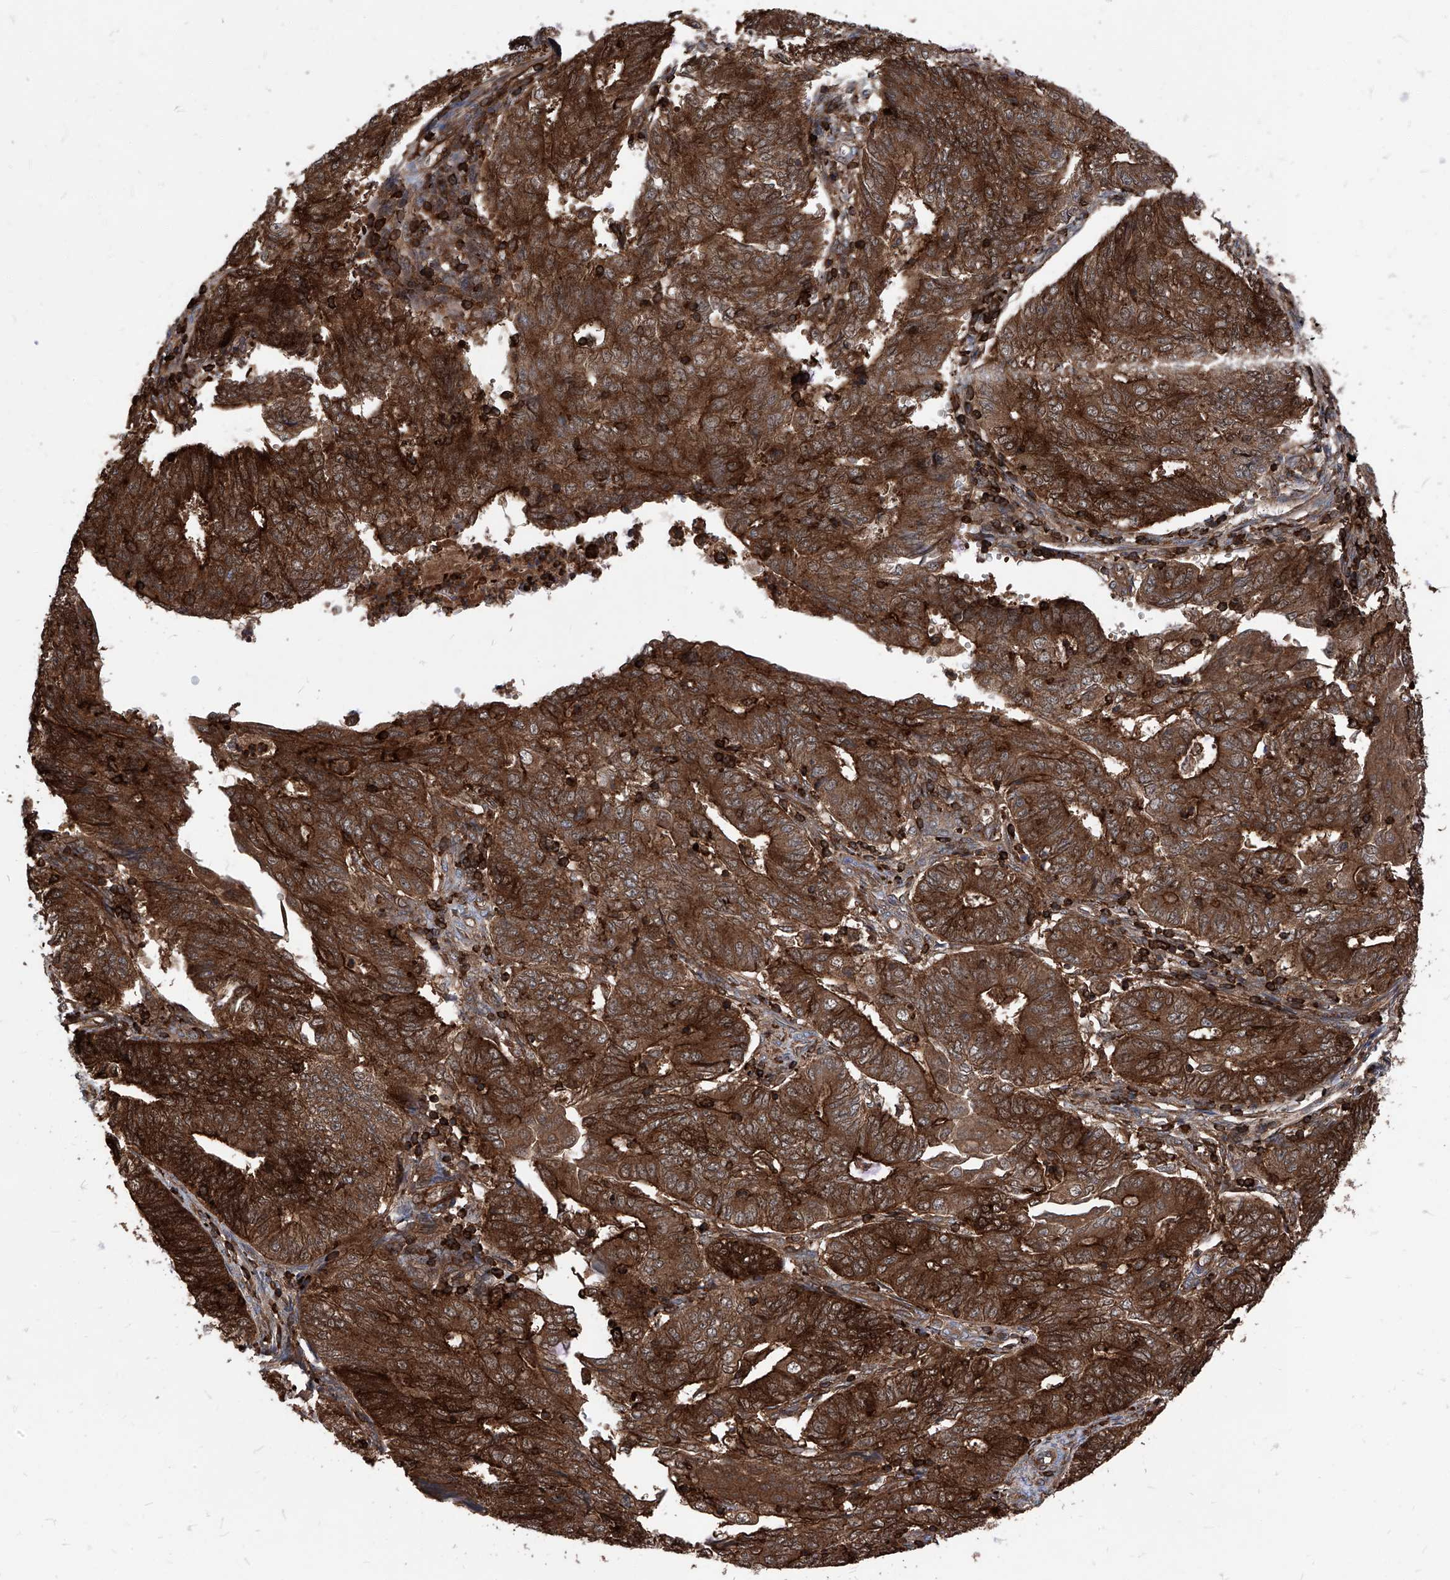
{"staining": {"intensity": "strong", "quantity": ">75%", "location": "cytoplasmic/membranous"}, "tissue": "endometrial cancer", "cell_type": "Tumor cells", "image_type": "cancer", "snomed": [{"axis": "morphology", "description": "Adenocarcinoma, NOS"}, {"axis": "topography", "description": "Endometrium"}], "caption": "Immunohistochemistry (DAB) staining of human endometrial cancer (adenocarcinoma) shows strong cytoplasmic/membranous protein staining in about >75% of tumor cells. (Stains: DAB in brown, nuclei in blue, Microscopy: brightfield microscopy at high magnification).", "gene": "ABRACL", "patient": {"sex": "female", "age": 32}}